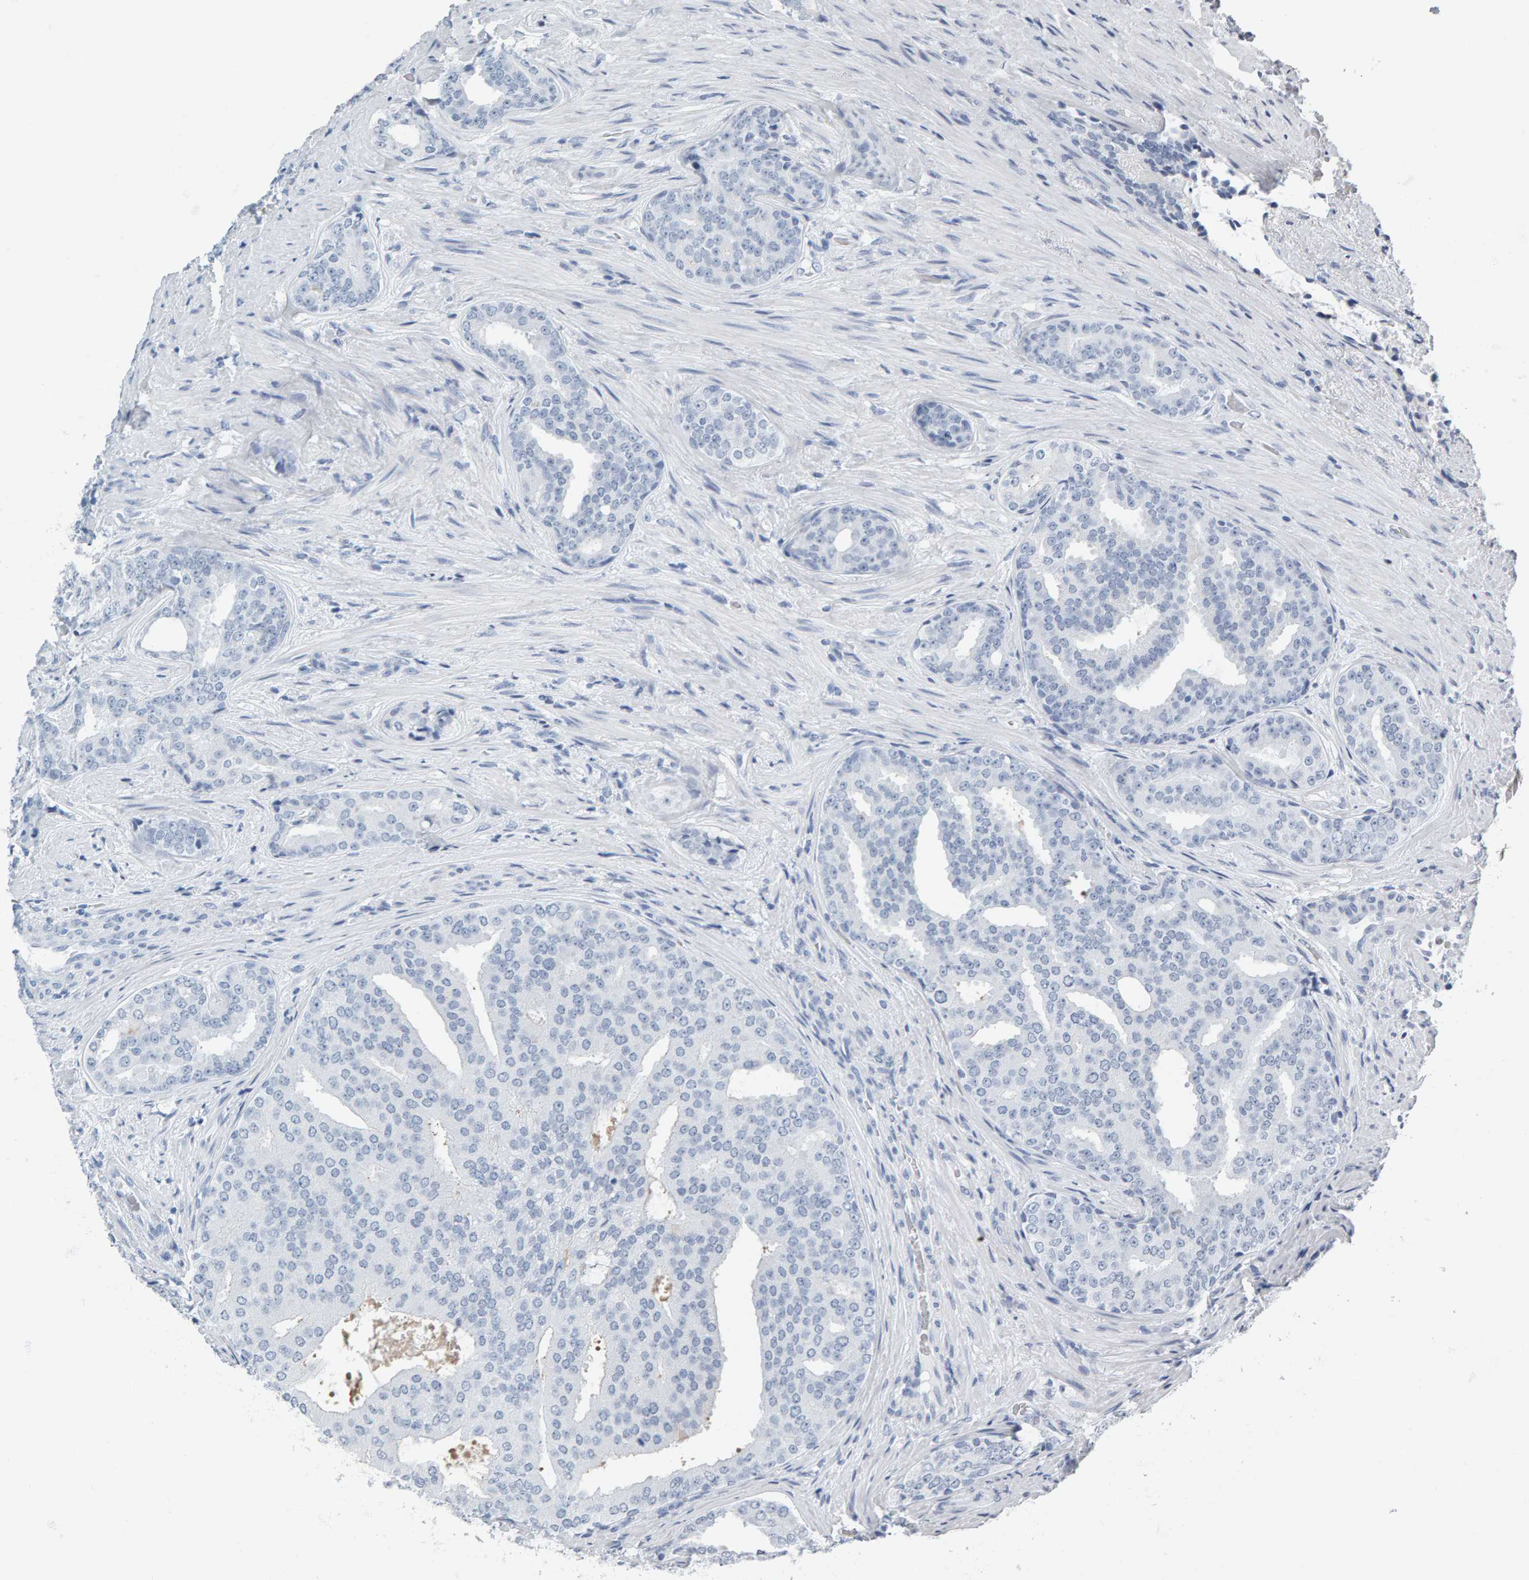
{"staining": {"intensity": "negative", "quantity": "none", "location": "none"}, "tissue": "prostate cancer", "cell_type": "Tumor cells", "image_type": "cancer", "snomed": [{"axis": "morphology", "description": "Adenocarcinoma, High grade"}, {"axis": "topography", "description": "Prostate"}], "caption": "Prostate adenocarcinoma (high-grade) was stained to show a protein in brown. There is no significant staining in tumor cells.", "gene": "SPACA3", "patient": {"sex": "male", "age": 71}}